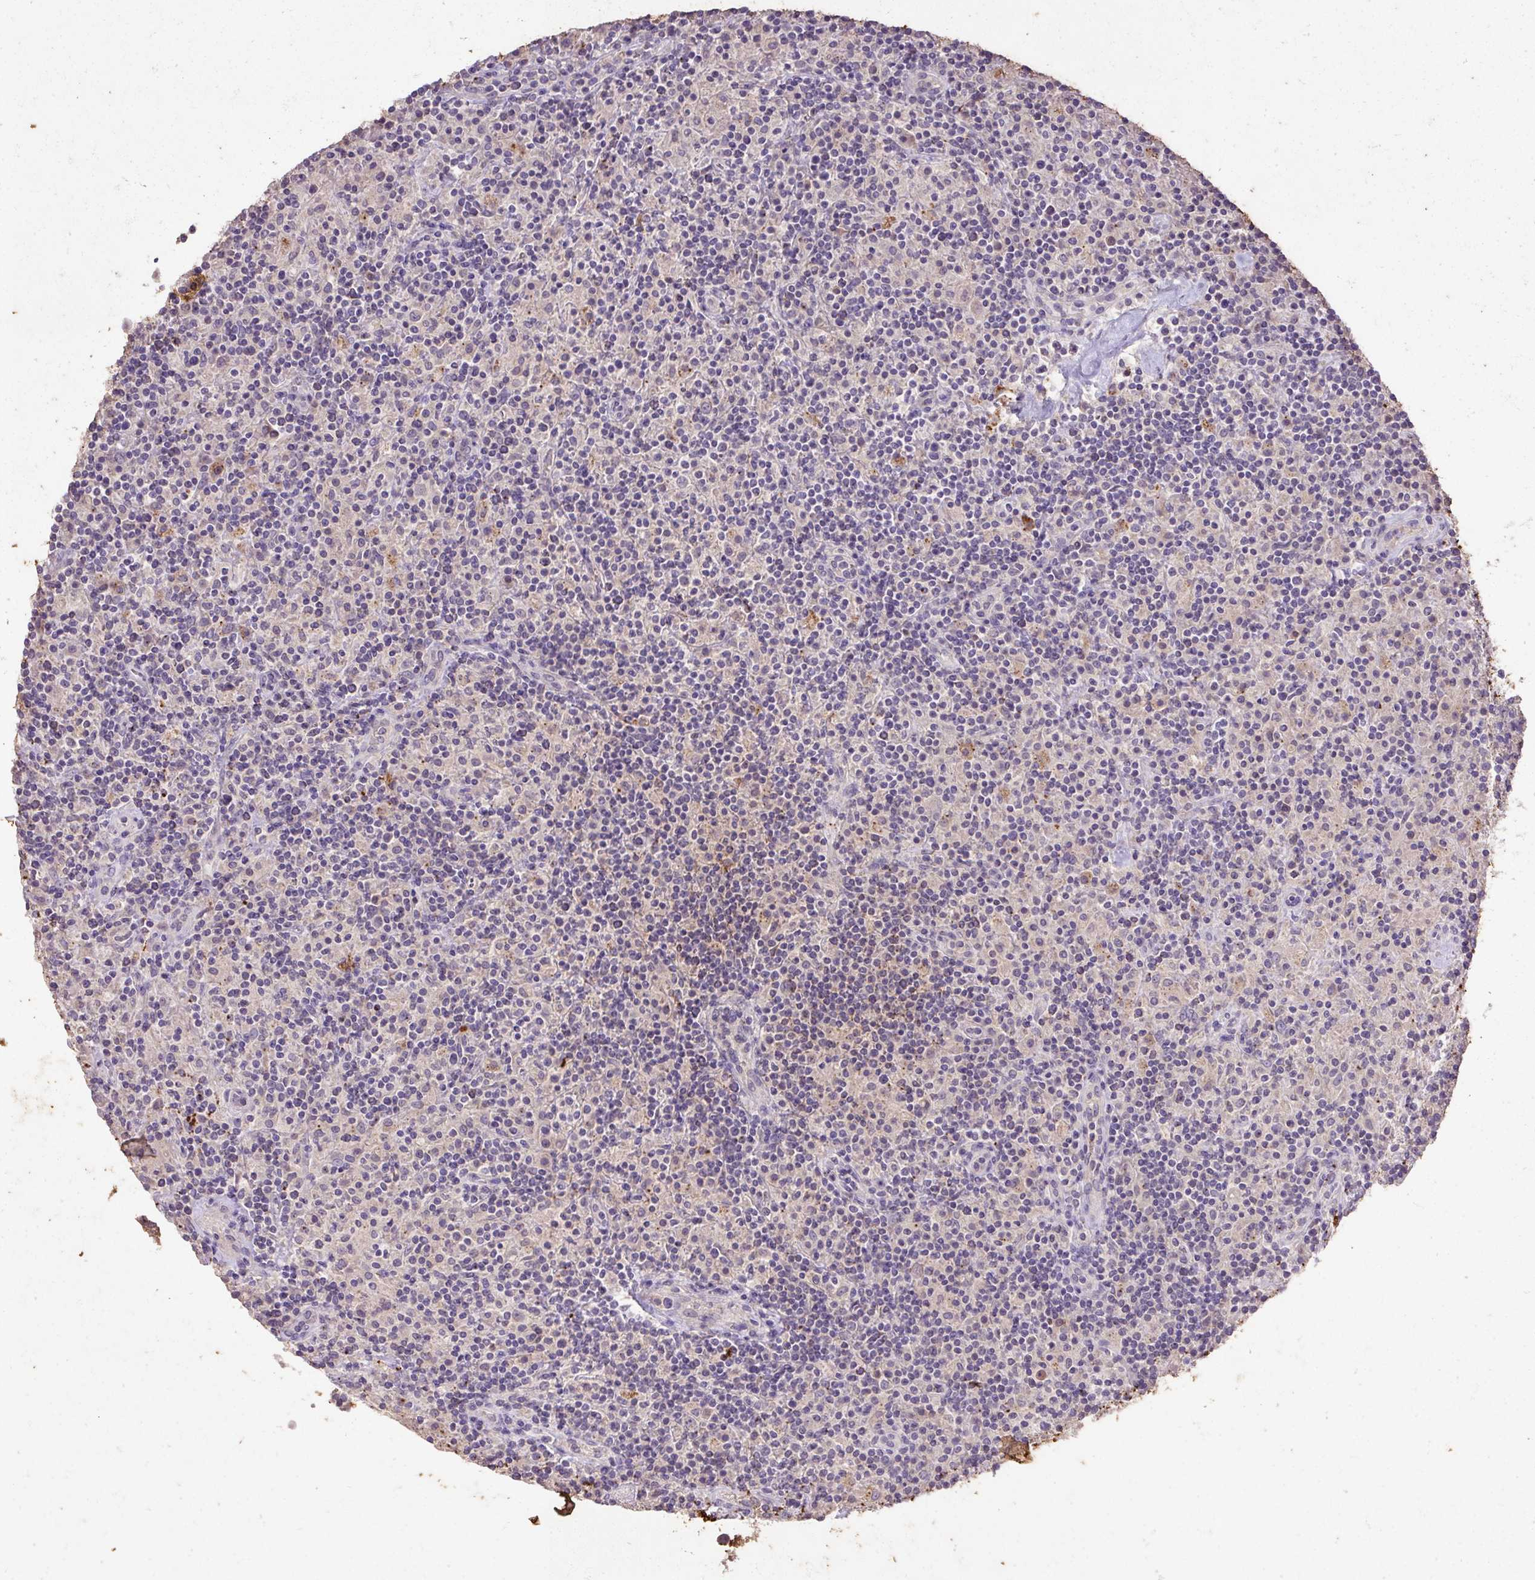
{"staining": {"intensity": "negative", "quantity": "none", "location": "none"}, "tissue": "lymphoma", "cell_type": "Tumor cells", "image_type": "cancer", "snomed": [{"axis": "morphology", "description": "Hodgkin's disease, NOS"}, {"axis": "topography", "description": "Lymph node"}], "caption": "IHC of human Hodgkin's disease exhibits no positivity in tumor cells. (DAB IHC, high magnification).", "gene": "LRTM2", "patient": {"sex": "male", "age": 70}}